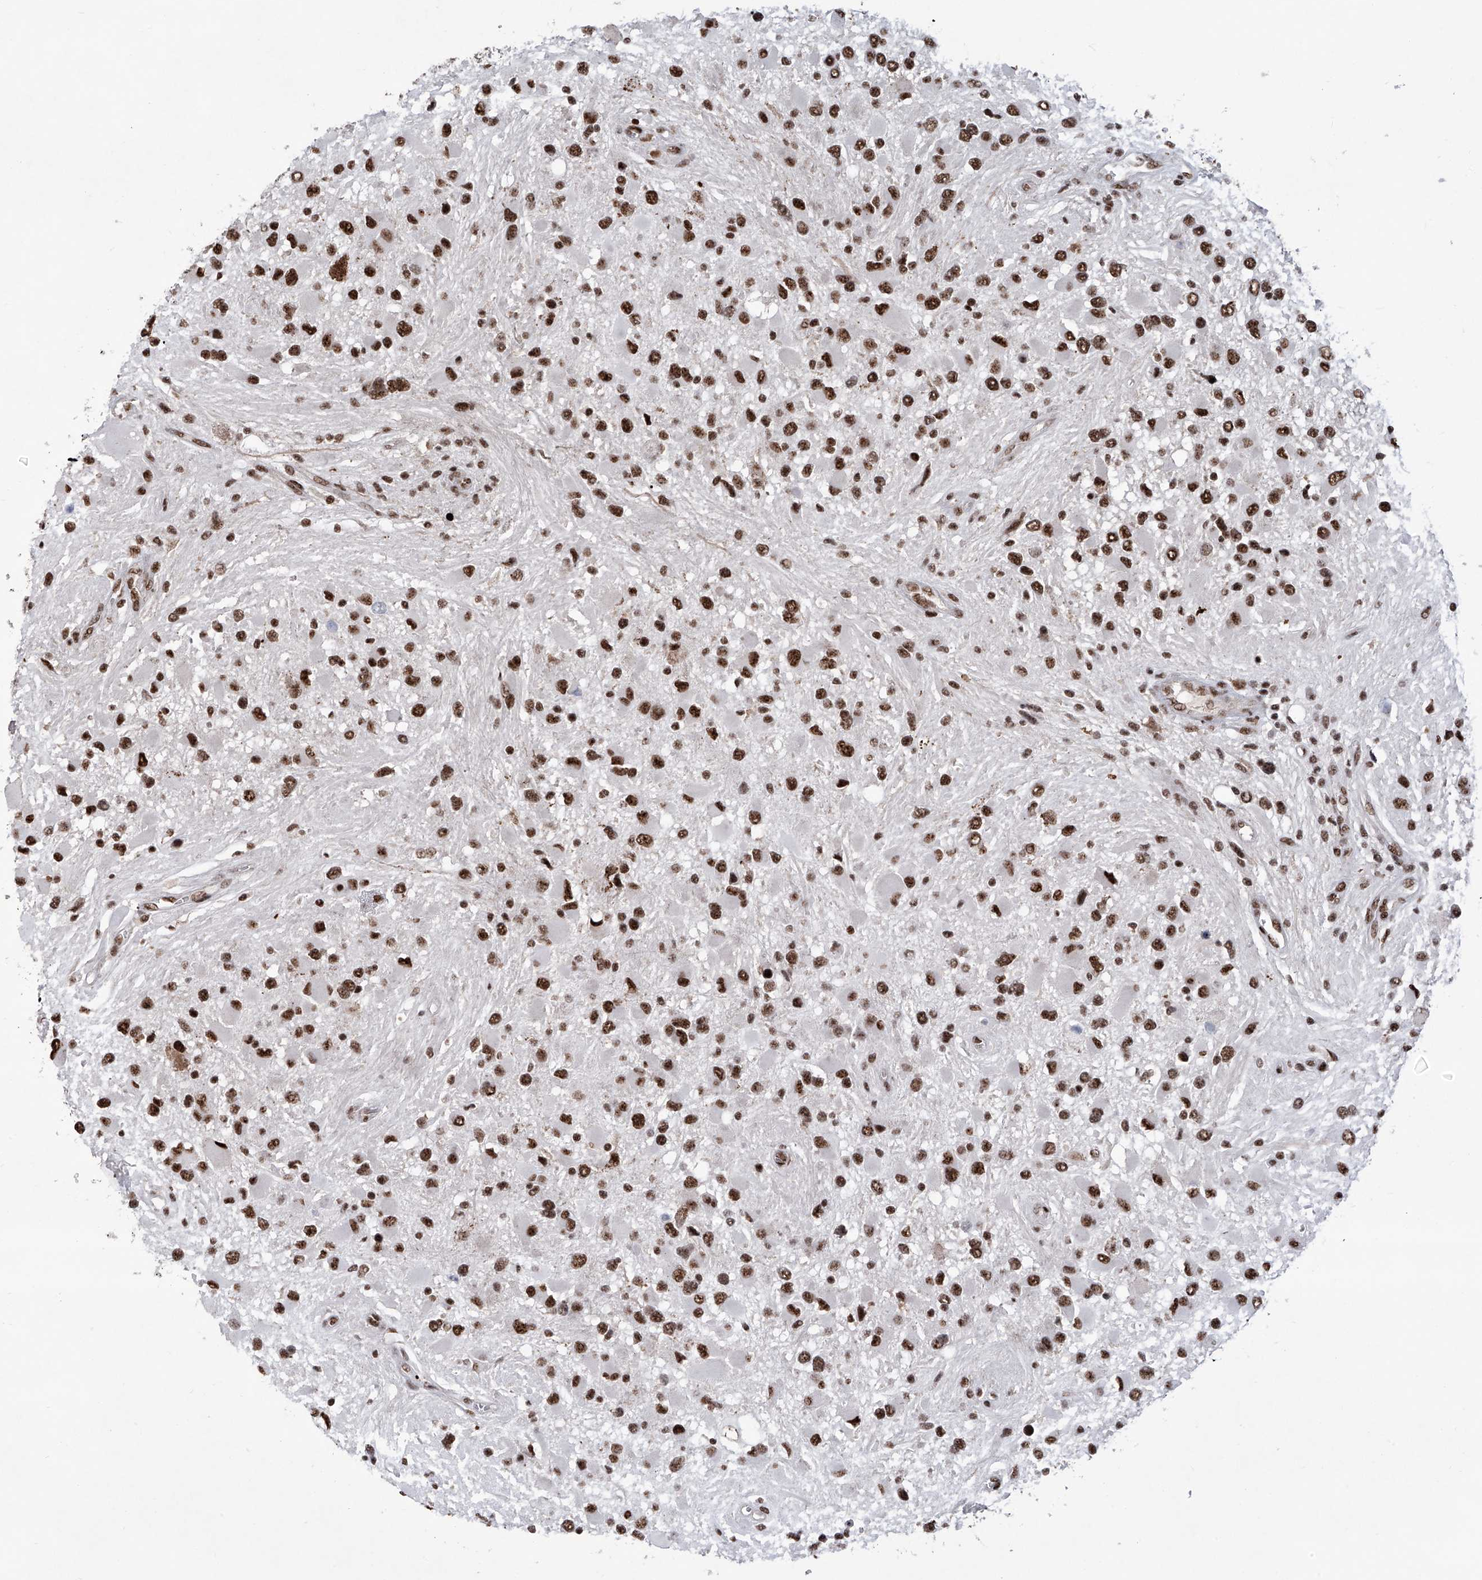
{"staining": {"intensity": "strong", "quantity": ">75%", "location": "nuclear"}, "tissue": "glioma", "cell_type": "Tumor cells", "image_type": "cancer", "snomed": [{"axis": "morphology", "description": "Glioma, malignant, High grade"}, {"axis": "topography", "description": "Brain"}], "caption": "Immunohistochemical staining of human malignant glioma (high-grade) demonstrates high levels of strong nuclear protein expression in approximately >75% of tumor cells.", "gene": "FBXL4", "patient": {"sex": "male", "age": 53}}